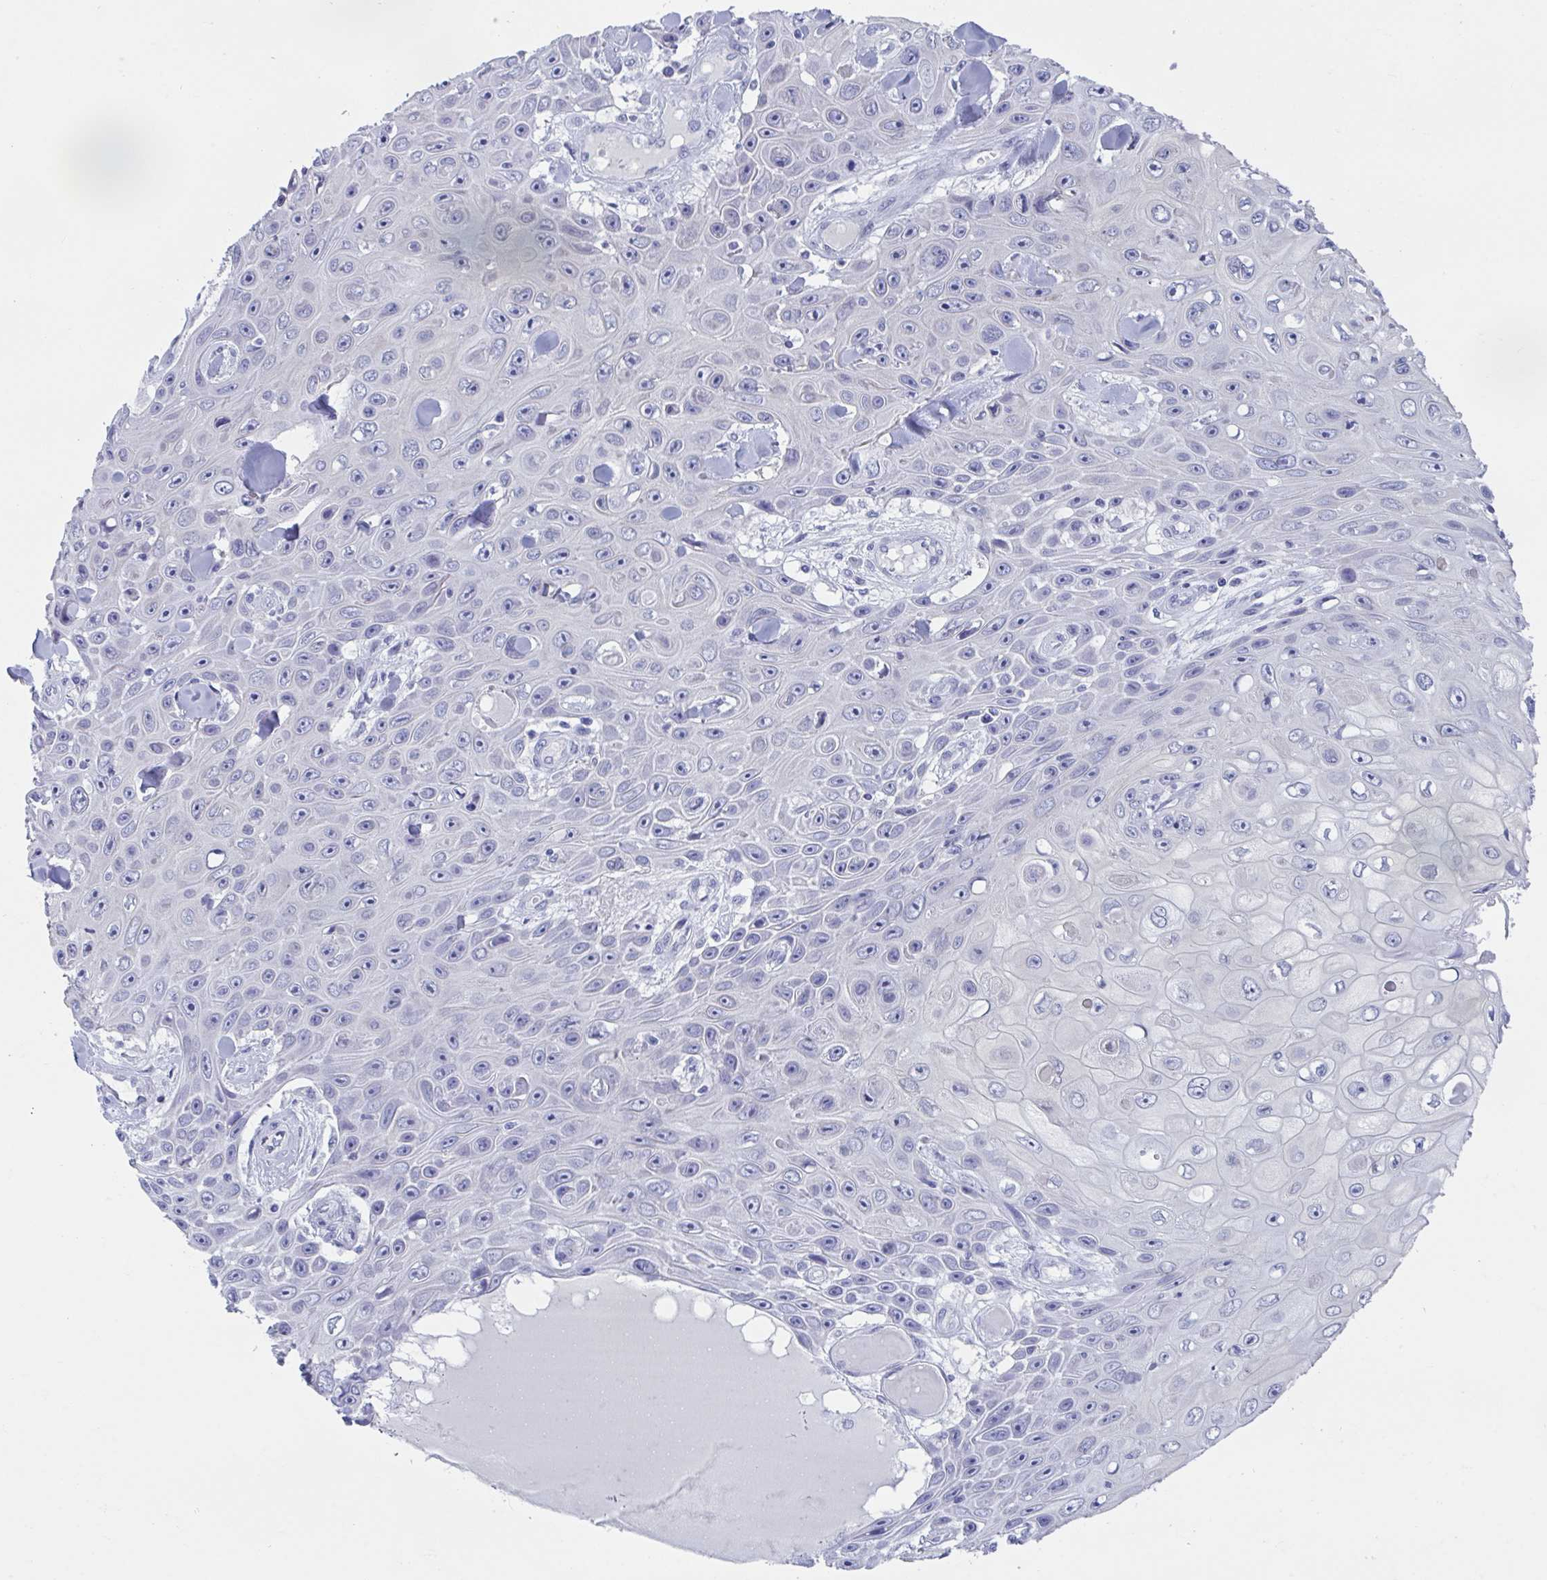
{"staining": {"intensity": "negative", "quantity": "none", "location": "none"}, "tissue": "skin cancer", "cell_type": "Tumor cells", "image_type": "cancer", "snomed": [{"axis": "morphology", "description": "Squamous cell carcinoma, NOS"}, {"axis": "topography", "description": "Skin"}], "caption": "Micrograph shows no significant protein positivity in tumor cells of squamous cell carcinoma (skin).", "gene": "CDX4", "patient": {"sex": "male", "age": 82}}